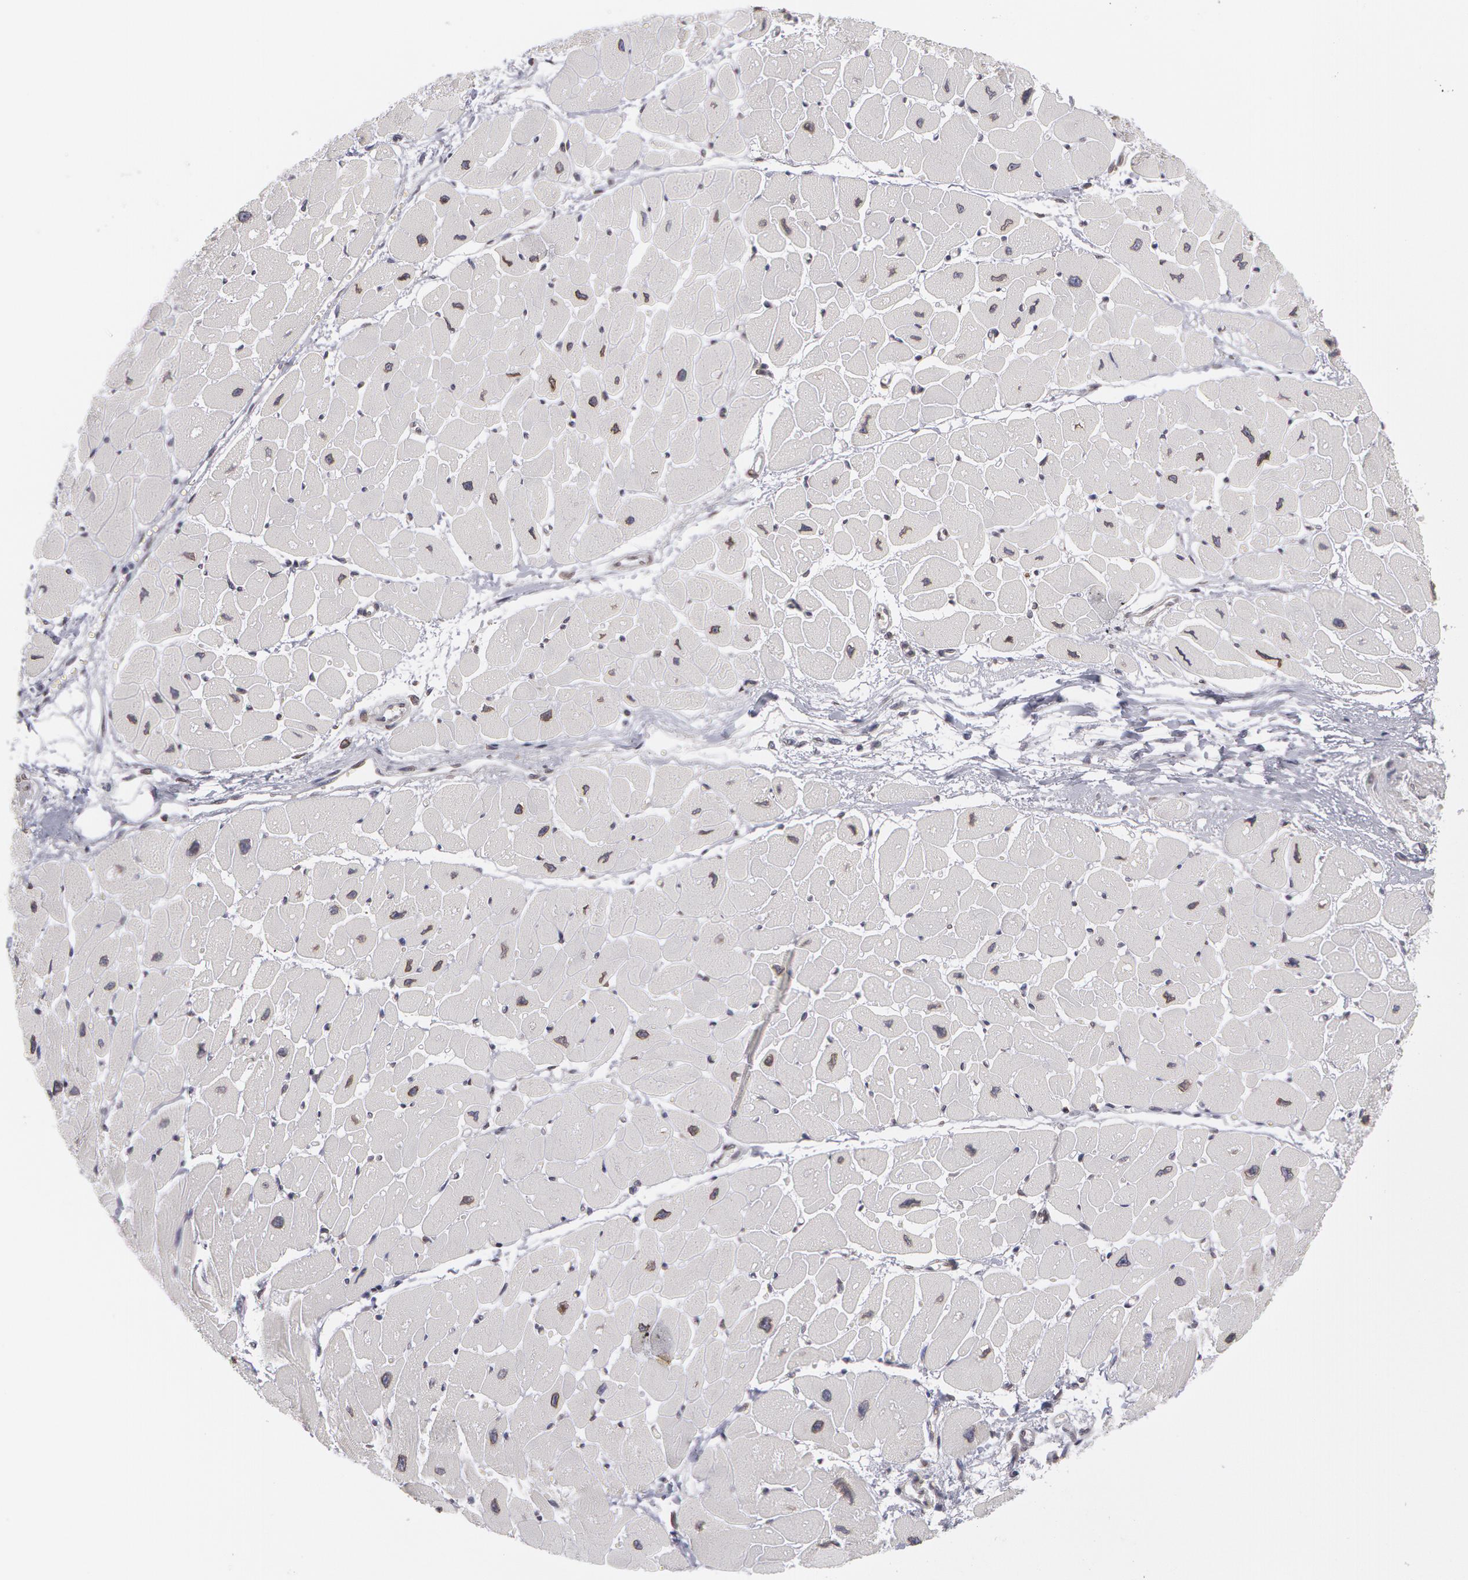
{"staining": {"intensity": "moderate", "quantity": "25%-75%", "location": "cytoplasmic/membranous,nuclear"}, "tissue": "heart muscle", "cell_type": "Cardiomyocytes", "image_type": "normal", "snomed": [{"axis": "morphology", "description": "Normal tissue, NOS"}, {"axis": "topography", "description": "Heart"}], "caption": "Heart muscle stained for a protein exhibits moderate cytoplasmic/membranous,nuclear positivity in cardiomyocytes.", "gene": "EMD", "patient": {"sex": "female", "age": 54}}